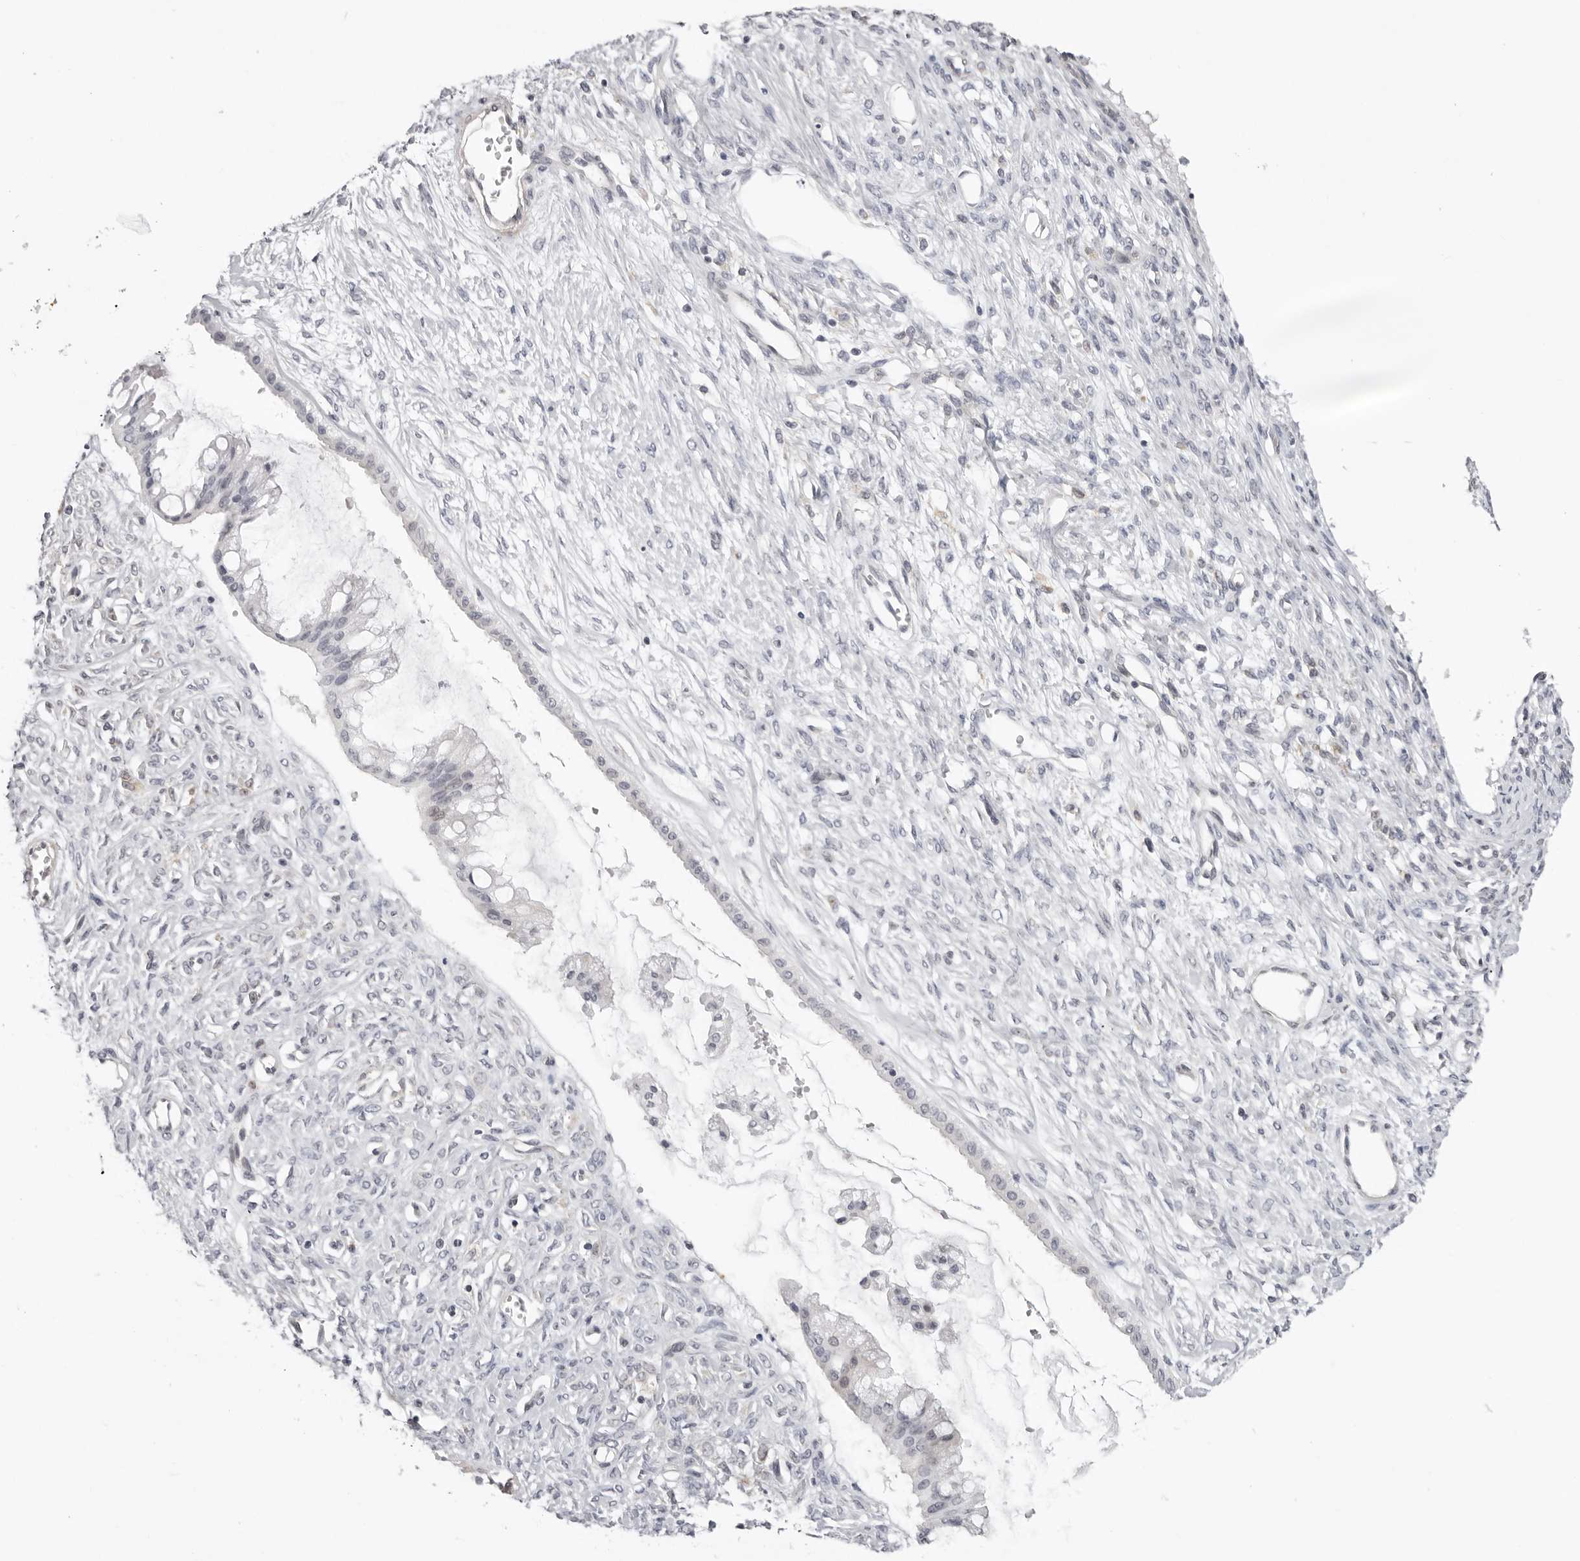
{"staining": {"intensity": "negative", "quantity": "none", "location": "none"}, "tissue": "ovarian cancer", "cell_type": "Tumor cells", "image_type": "cancer", "snomed": [{"axis": "morphology", "description": "Cystadenocarcinoma, mucinous, NOS"}, {"axis": "topography", "description": "Ovary"}], "caption": "The histopathology image shows no staining of tumor cells in ovarian mucinous cystadenocarcinoma.", "gene": "SUGCT", "patient": {"sex": "female", "age": 73}}